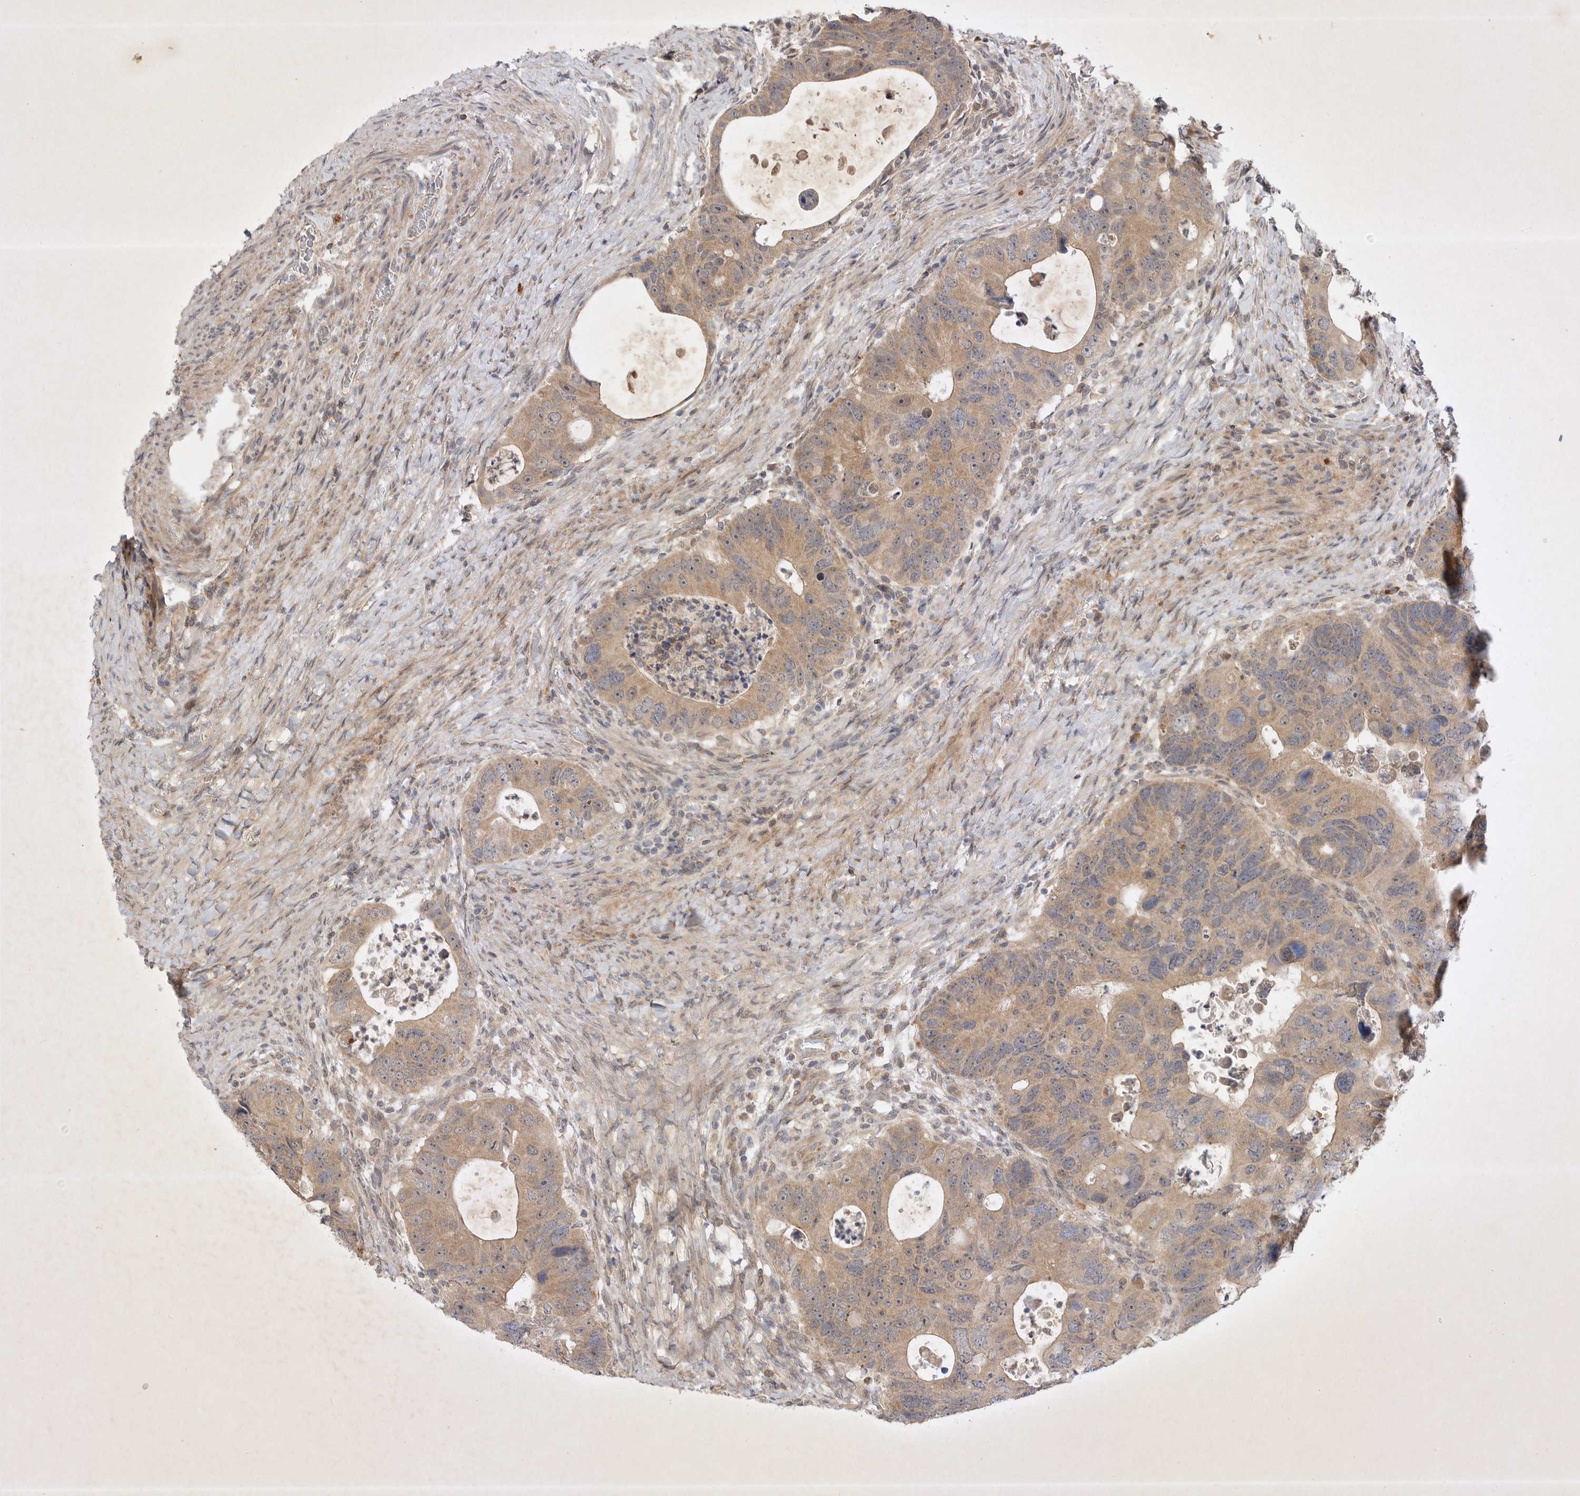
{"staining": {"intensity": "moderate", "quantity": ">75%", "location": "cytoplasmic/membranous"}, "tissue": "colorectal cancer", "cell_type": "Tumor cells", "image_type": "cancer", "snomed": [{"axis": "morphology", "description": "Adenocarcinoma, NOS"}, {"axis": "topography", "description": "Rectum"}], "caption": "Approximately >75% of tumor cells in human colorectal cancer (adenocarcinoma) show moderate cytoplasmic/membranous protein positivity as visualized by brown immunohistochemical staining.", "gene": "PTPDC1", "patient": {"sex": "male", "age": 59}}